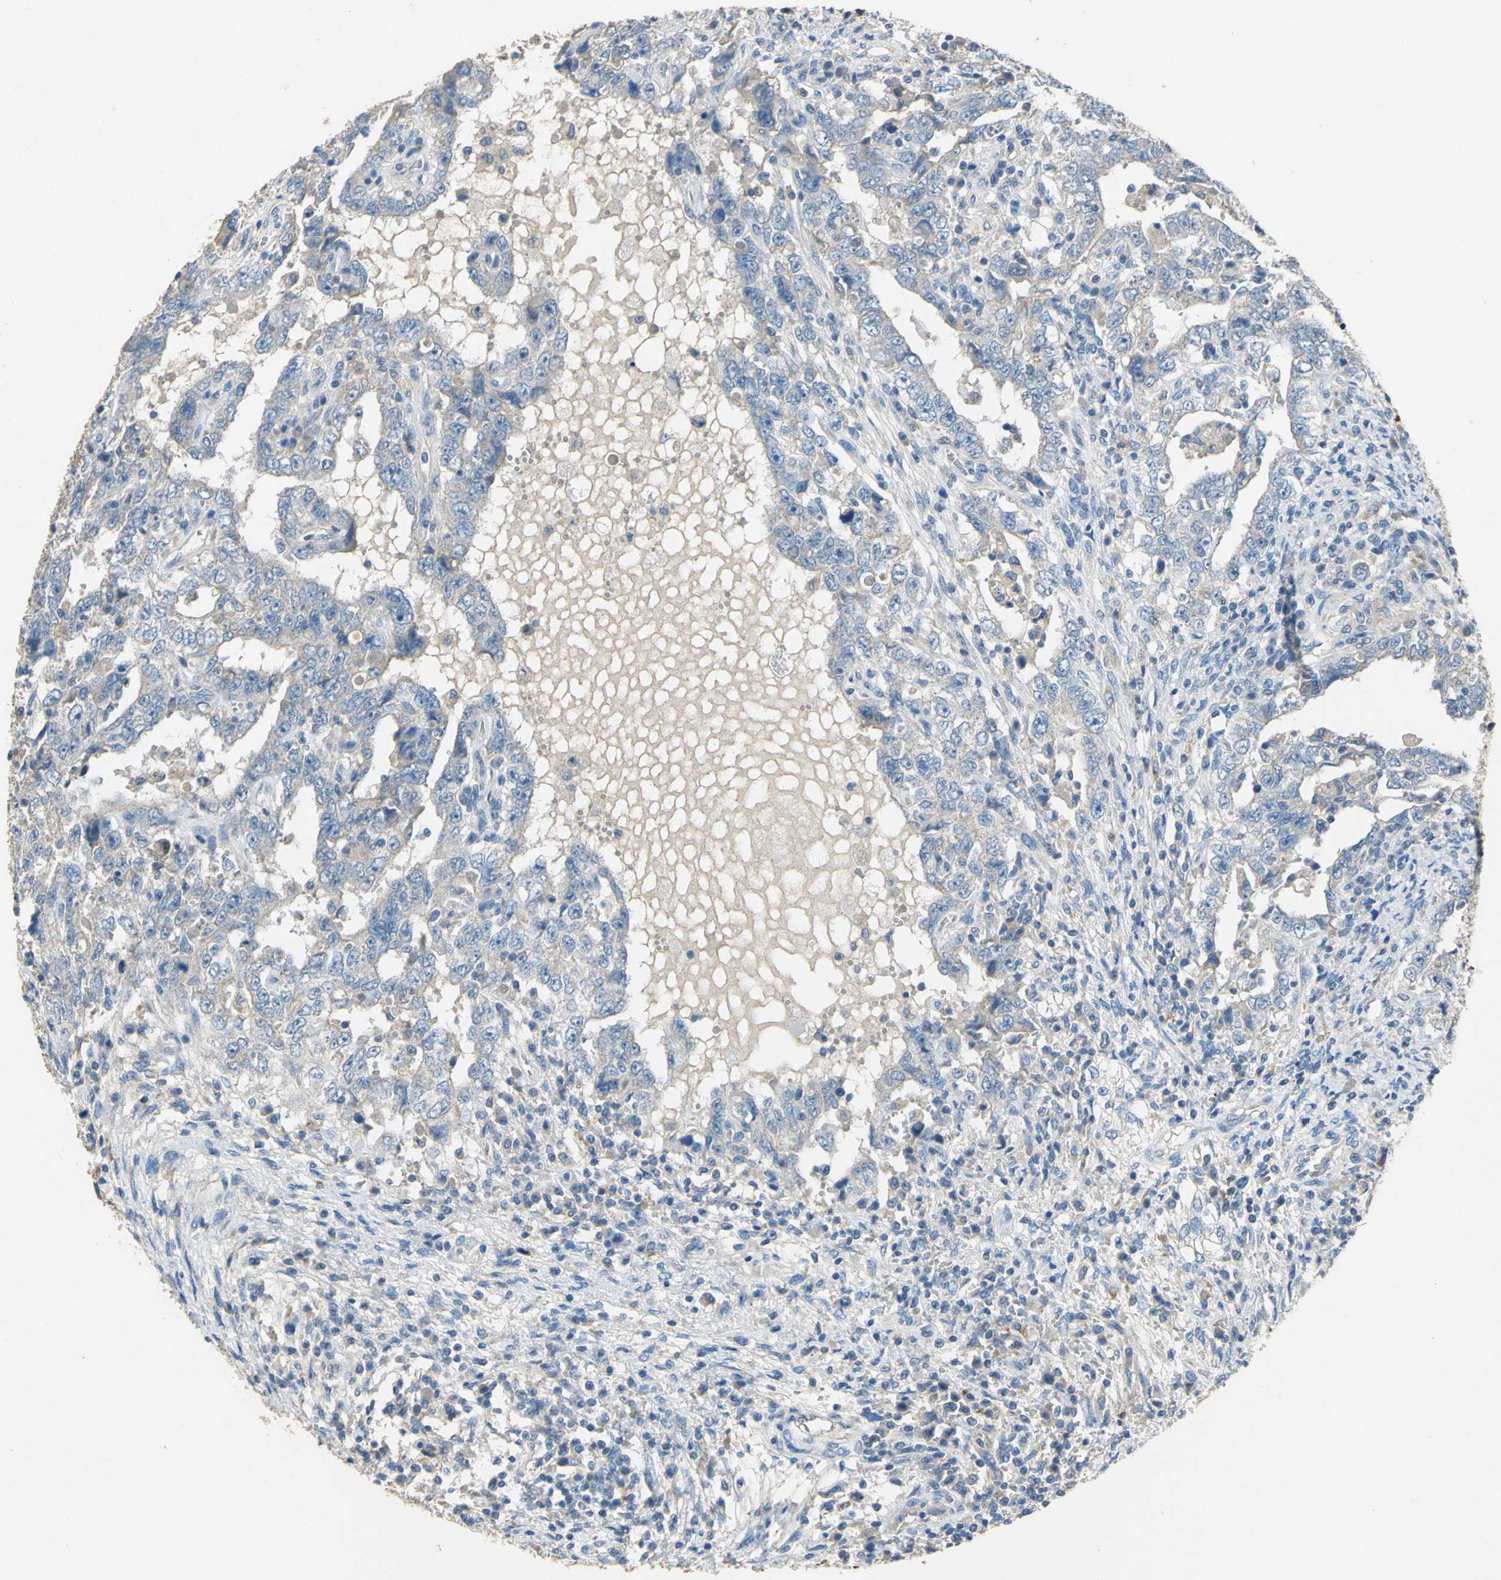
{"staining": {"intensity": "weak", "quantity": ">75%", "location": "cytoplasmic/membranous"}, "tissue": "testis cancer", "cell_type": "Tumor cells", "image_type": "cancer", "snomed": [{"axis": "morphology", "description": "Carcinoma, Embryonal, NOS"}, {"axis": "topography", "description": "Testis"}], "caption": "This photomicrograph shows immunohistochemistry staining of human testis cancer (embryonal carcinoma), with low weak cytoplasmic/membranous staining in about >75% of tumor cells.", "gene": "ADAMTS5", "patient": {"sex": "male", "age": 26}}